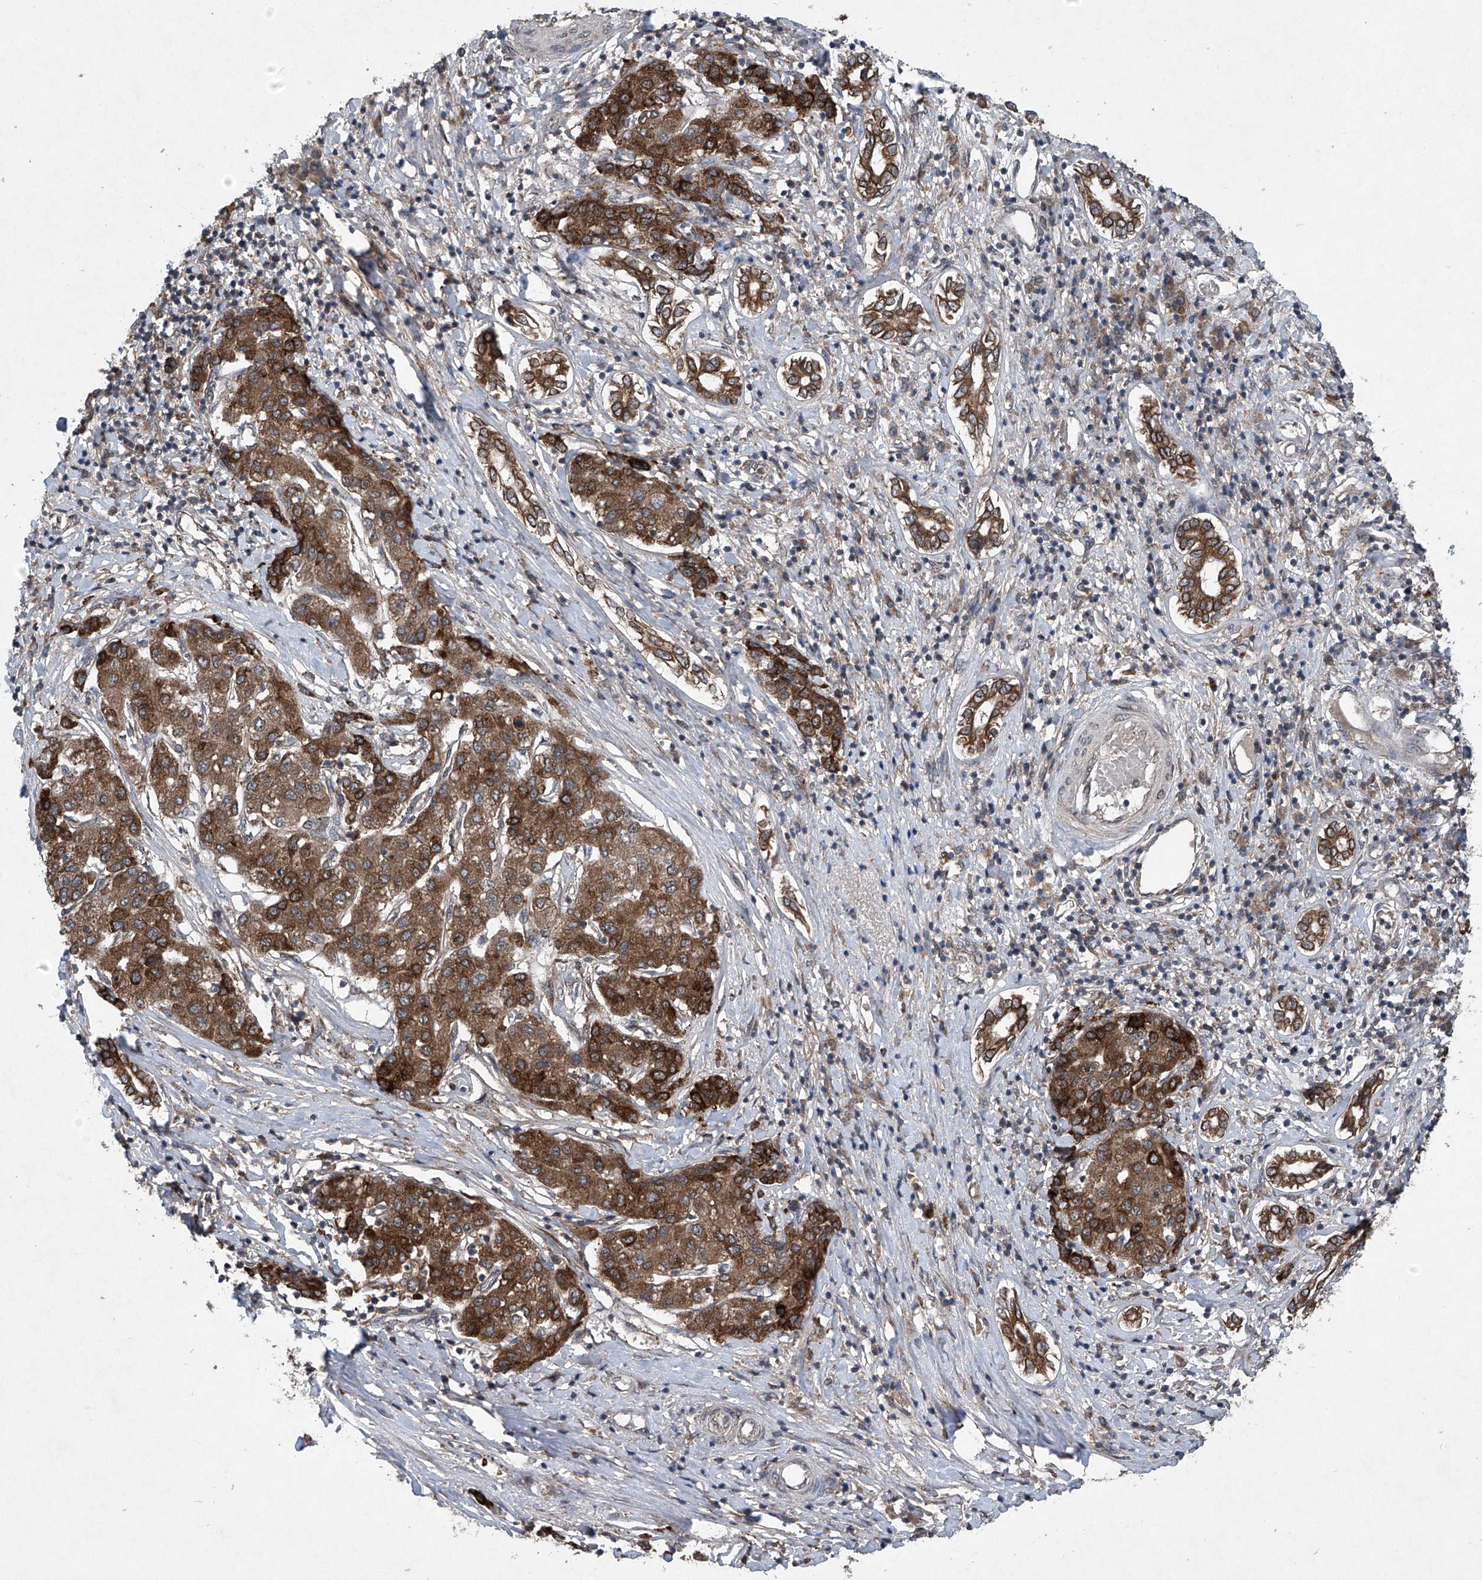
{"staining": {"intensity": "strong", "quantity": ">75%", "location": "cytoplasmic/membranous"}, "tissue": "liver cancer", "cell_type": "Tumor cells", "image_type": "cancer", "snomed": [{"axis": "morphology", "description": "Carcinoma, Hepatocellular, NOS"}, {"axis": "topography", "description": "Liver"}], "caption": "Strong cytoplasmic/membranous expression for a protein is present in about >75% of tumor cells of hepatocellular carcinoma (liver) using immunohistochemistry (IHC).", "gene": "SUMF2", "patient": {"sex": "male", "age": 65}}